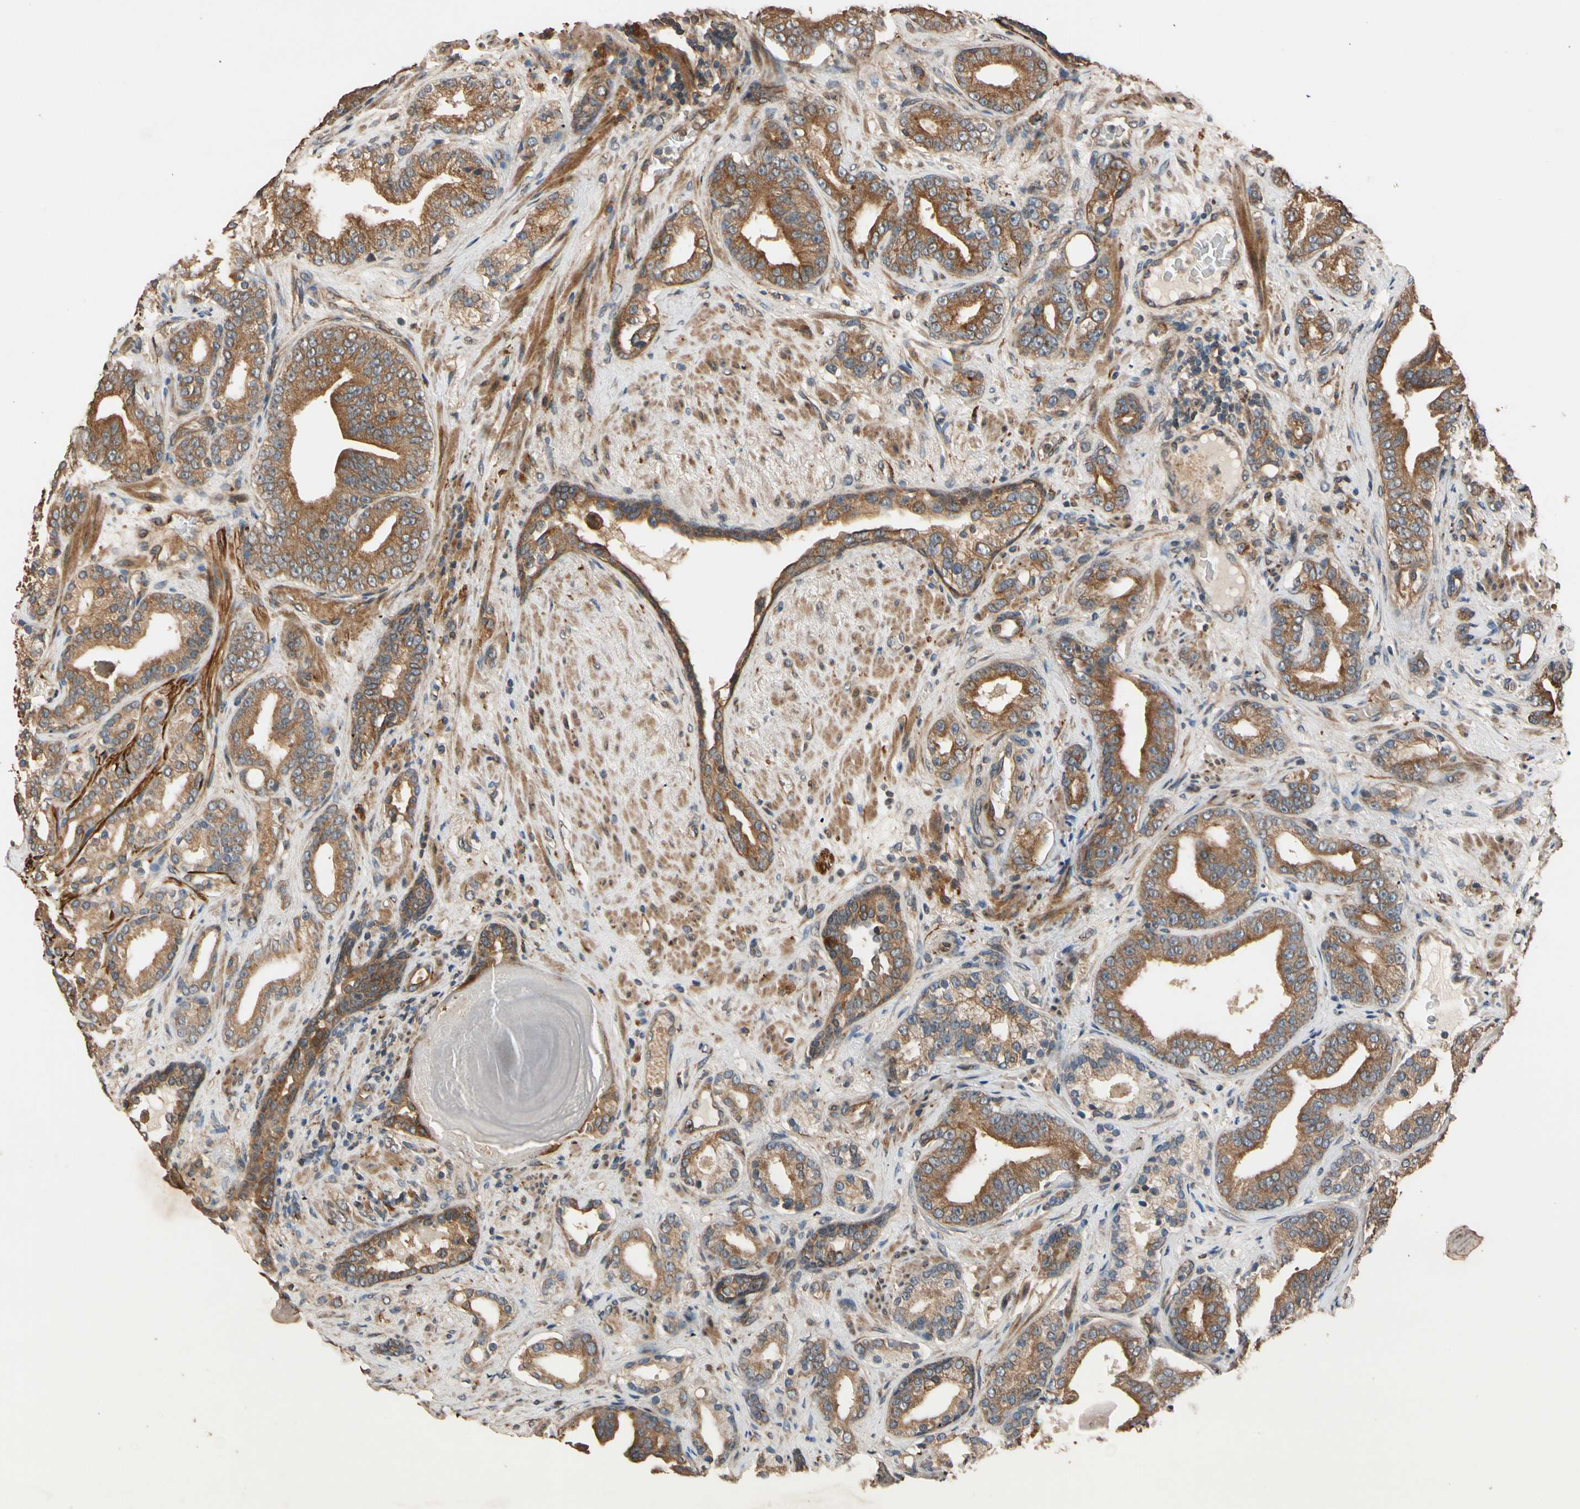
{"staining": {"intensity": "strong", "quantity": ">75%", "location": "cytoplasmic/membranous"}, "tissue": "prostate cancer", "cell_type": "Tumor cells", "image_type": "cancer", "snomed": [{"axis": "morphology", "description": "Adenocarcinoma, Low grade"}, {"axis": "topography", "description": "Prostate"}], "caption": "Immunohistochemical staining of human adenocarcinoma (low-grade) (prostate) demonstrates high levels of strong cytoplasmic/membranous expression in approximately >75% of tumor cells.", "gene": "MGRN1", "patient": {"sex": "male", "age": 63}}